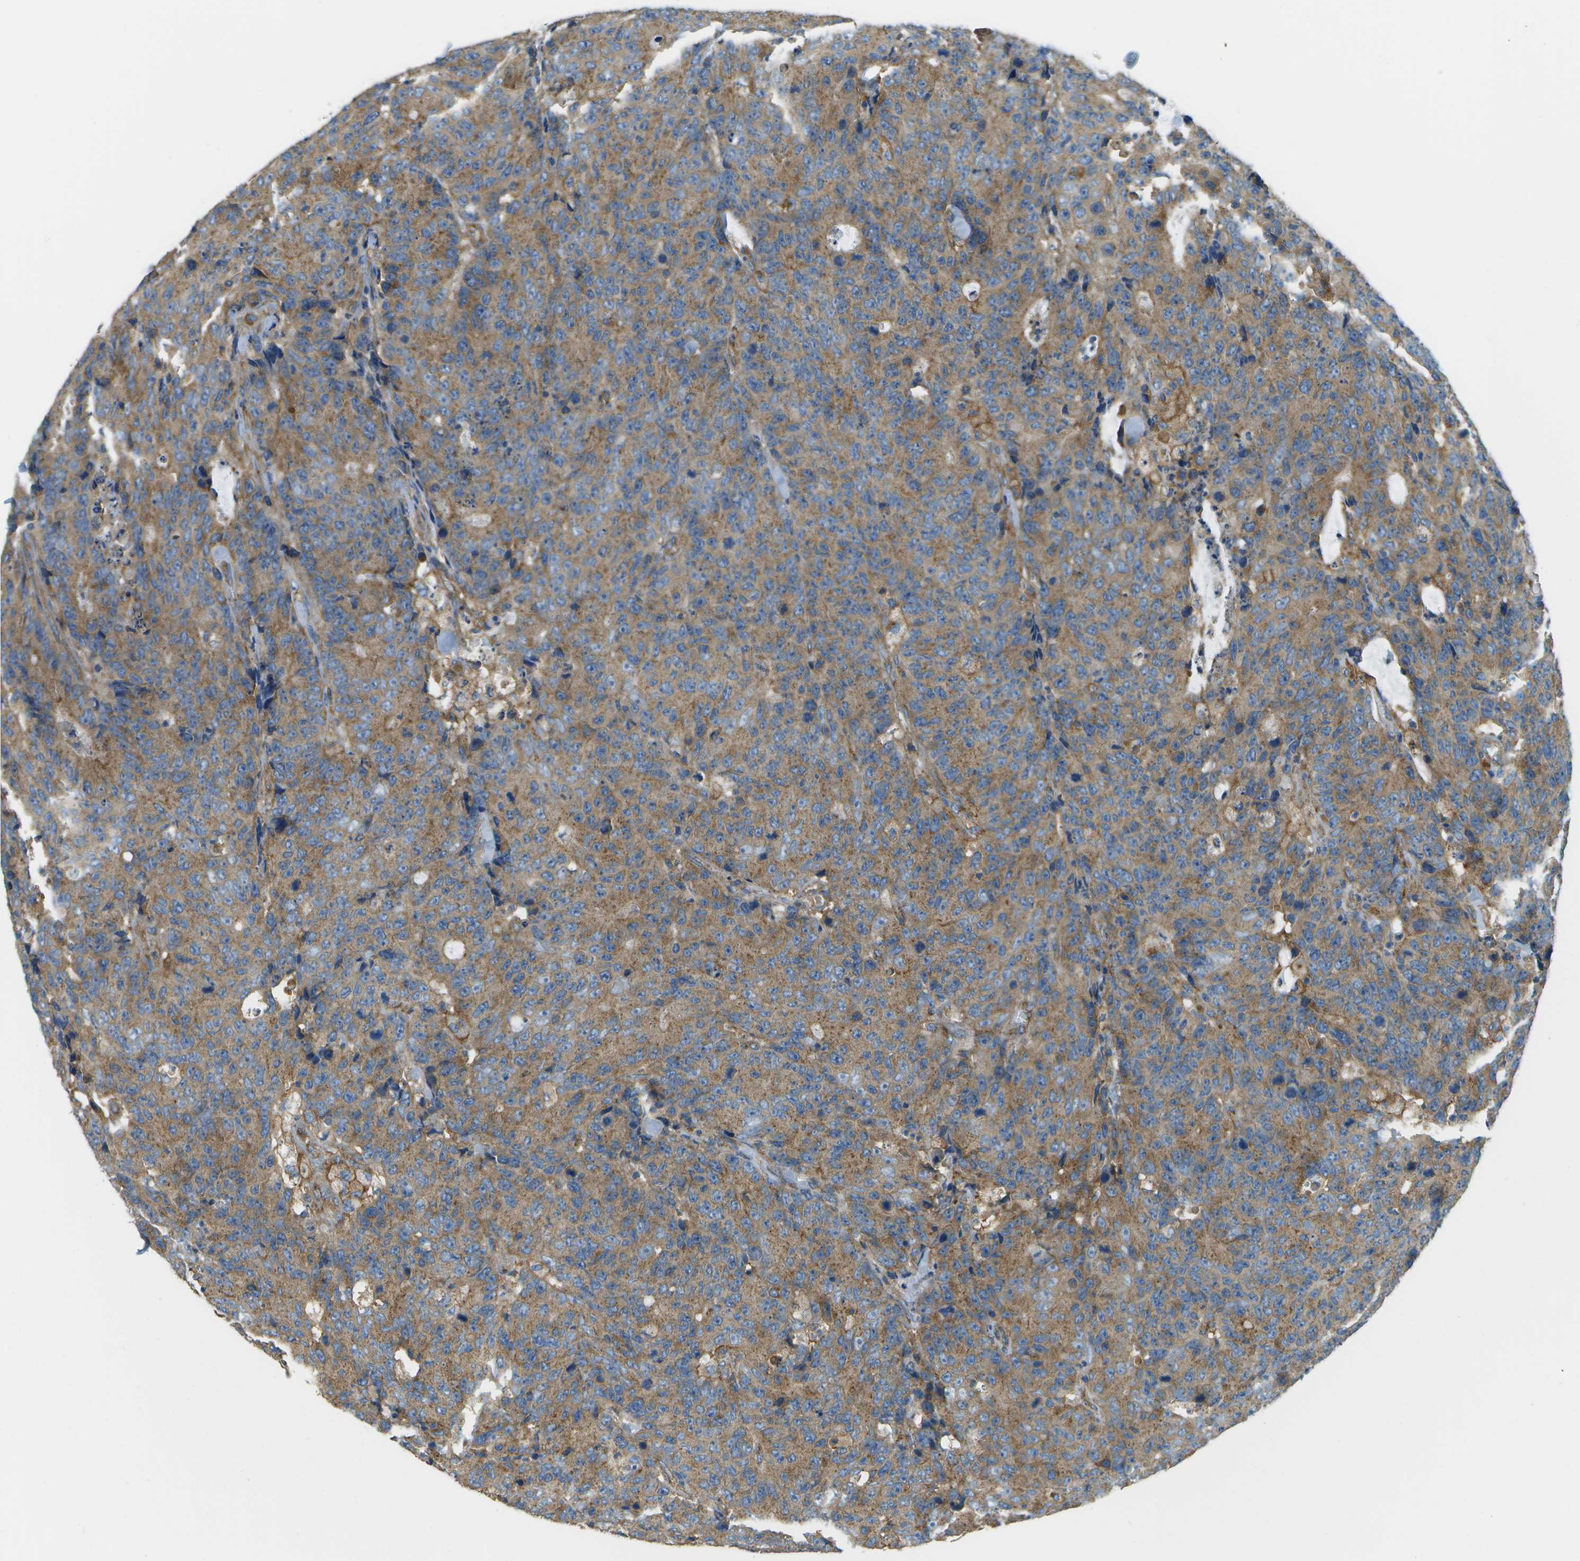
{"staining": {"intensity": "moderate", "quantity": ">75%", "location": "cytoplasmic/membranous"}, "tissue": "colorectal cancer", "cell_type": "Tumor cells", "image_type": "cancer", "snomed": [{"axis": "morphology", "description": "Adenocarcinoma, NOS"}, {"axis": "topography", "description": "Colon"}], "caption": "IHC of human colorectal adenocarcinoma shows medium levels of moderate cytoplasmic/membranous staining in about >75% of tumor cells. (IHC, brightfield microscopy, high magnification).", "gene": "CLTC", "patient": {"sex": "female", "age": 86}}